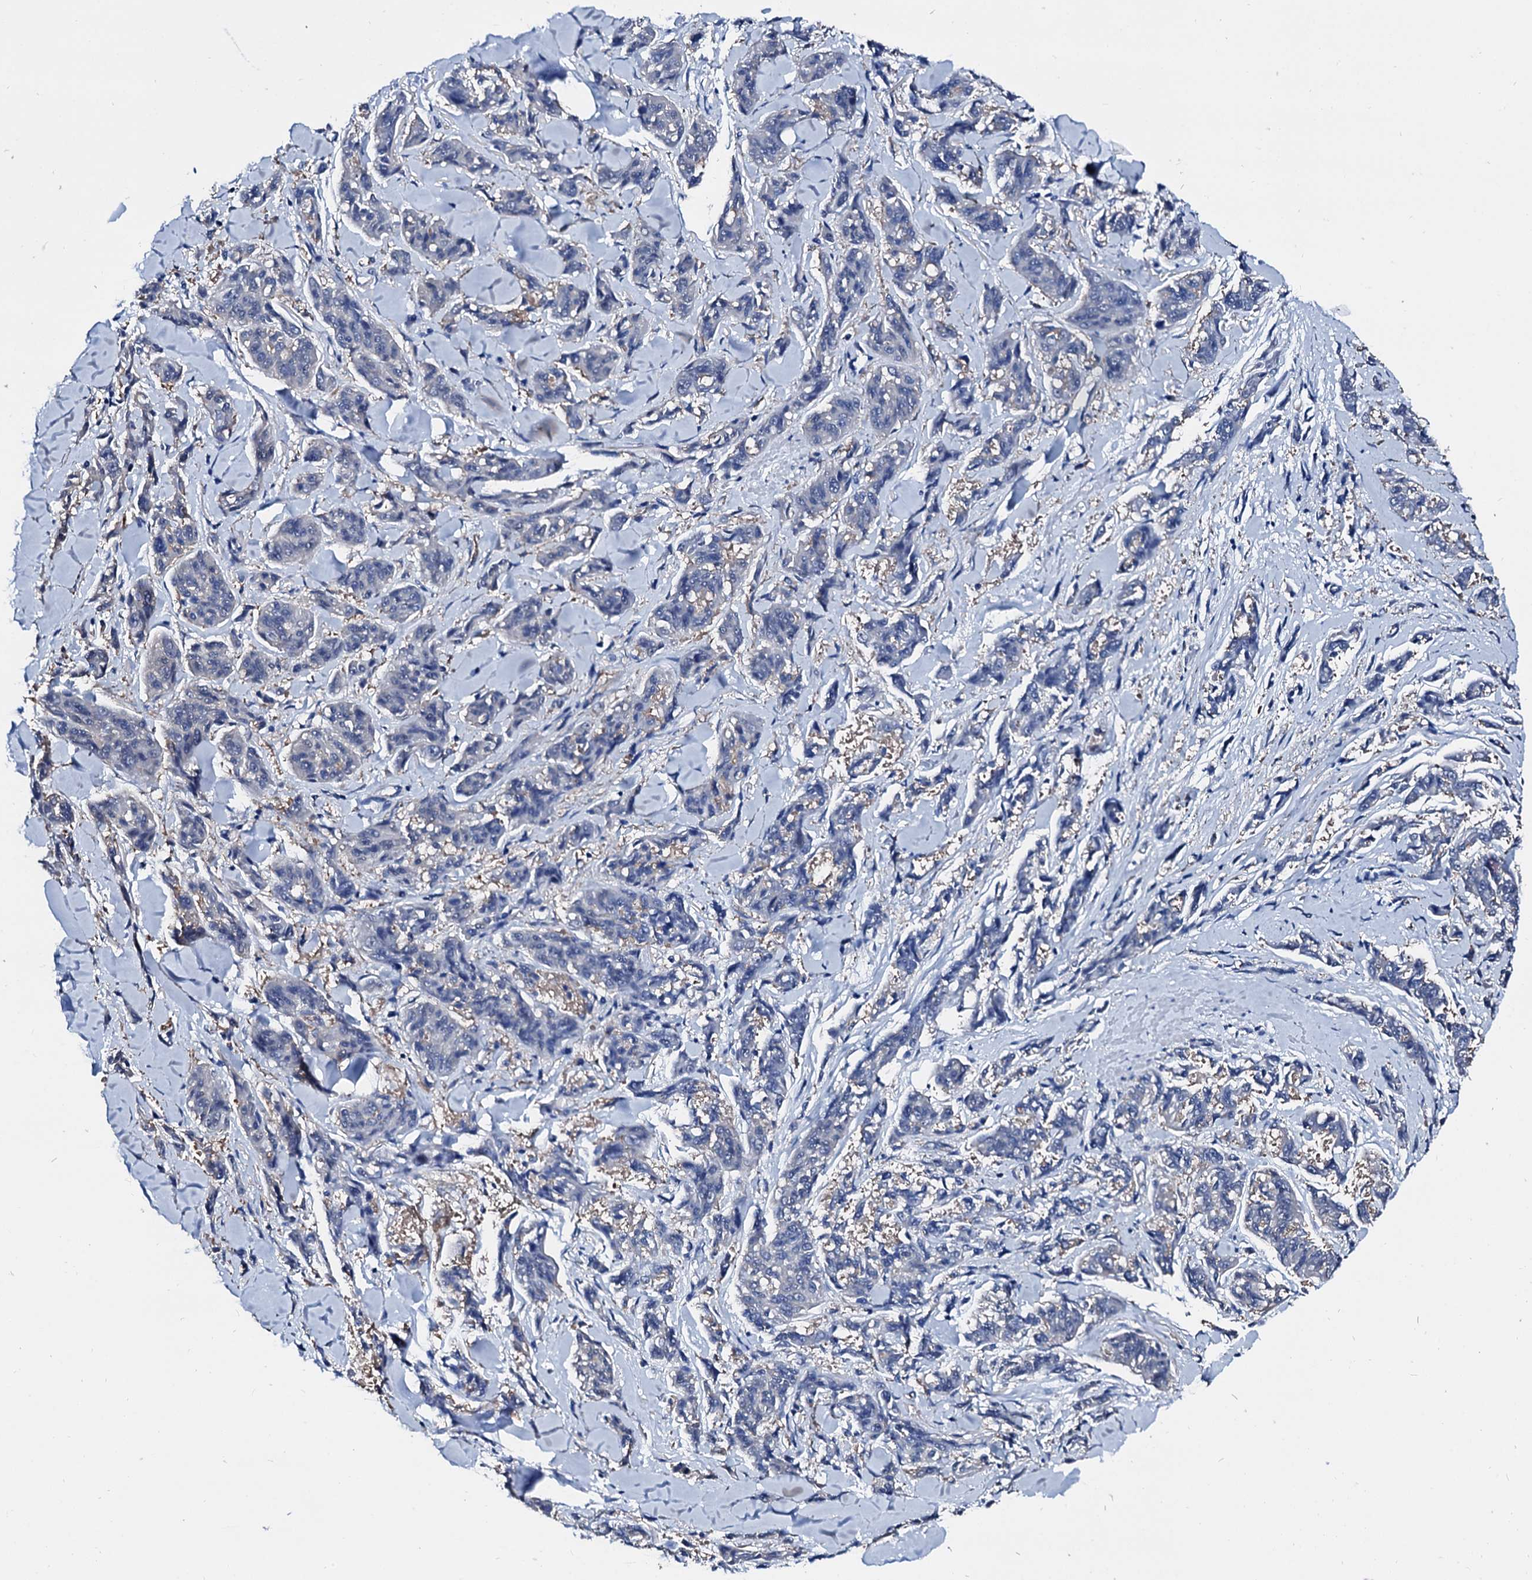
{"staining": {"intensity": "negative", "quantity": "none", "location": "none"}, "tissue": "melanoma", "cell_type": "Tumor cells", "image_type": "cancer", "snomed": [{"axis": "morphology", "description": "Malignant melanoma, NOS"}, {"axis": "topography", "description": "Skin"}], "caption": "Micrograph shows no protein expression in tumor cells of melanoma tissue. The staining is performed using DAB (3,3'-diaminobenzidine) brown chromogen with nuclei counter-stained in using hematoxylin.", "gene": "CSN2", "patient": {"sex": "male", "age": 53}}